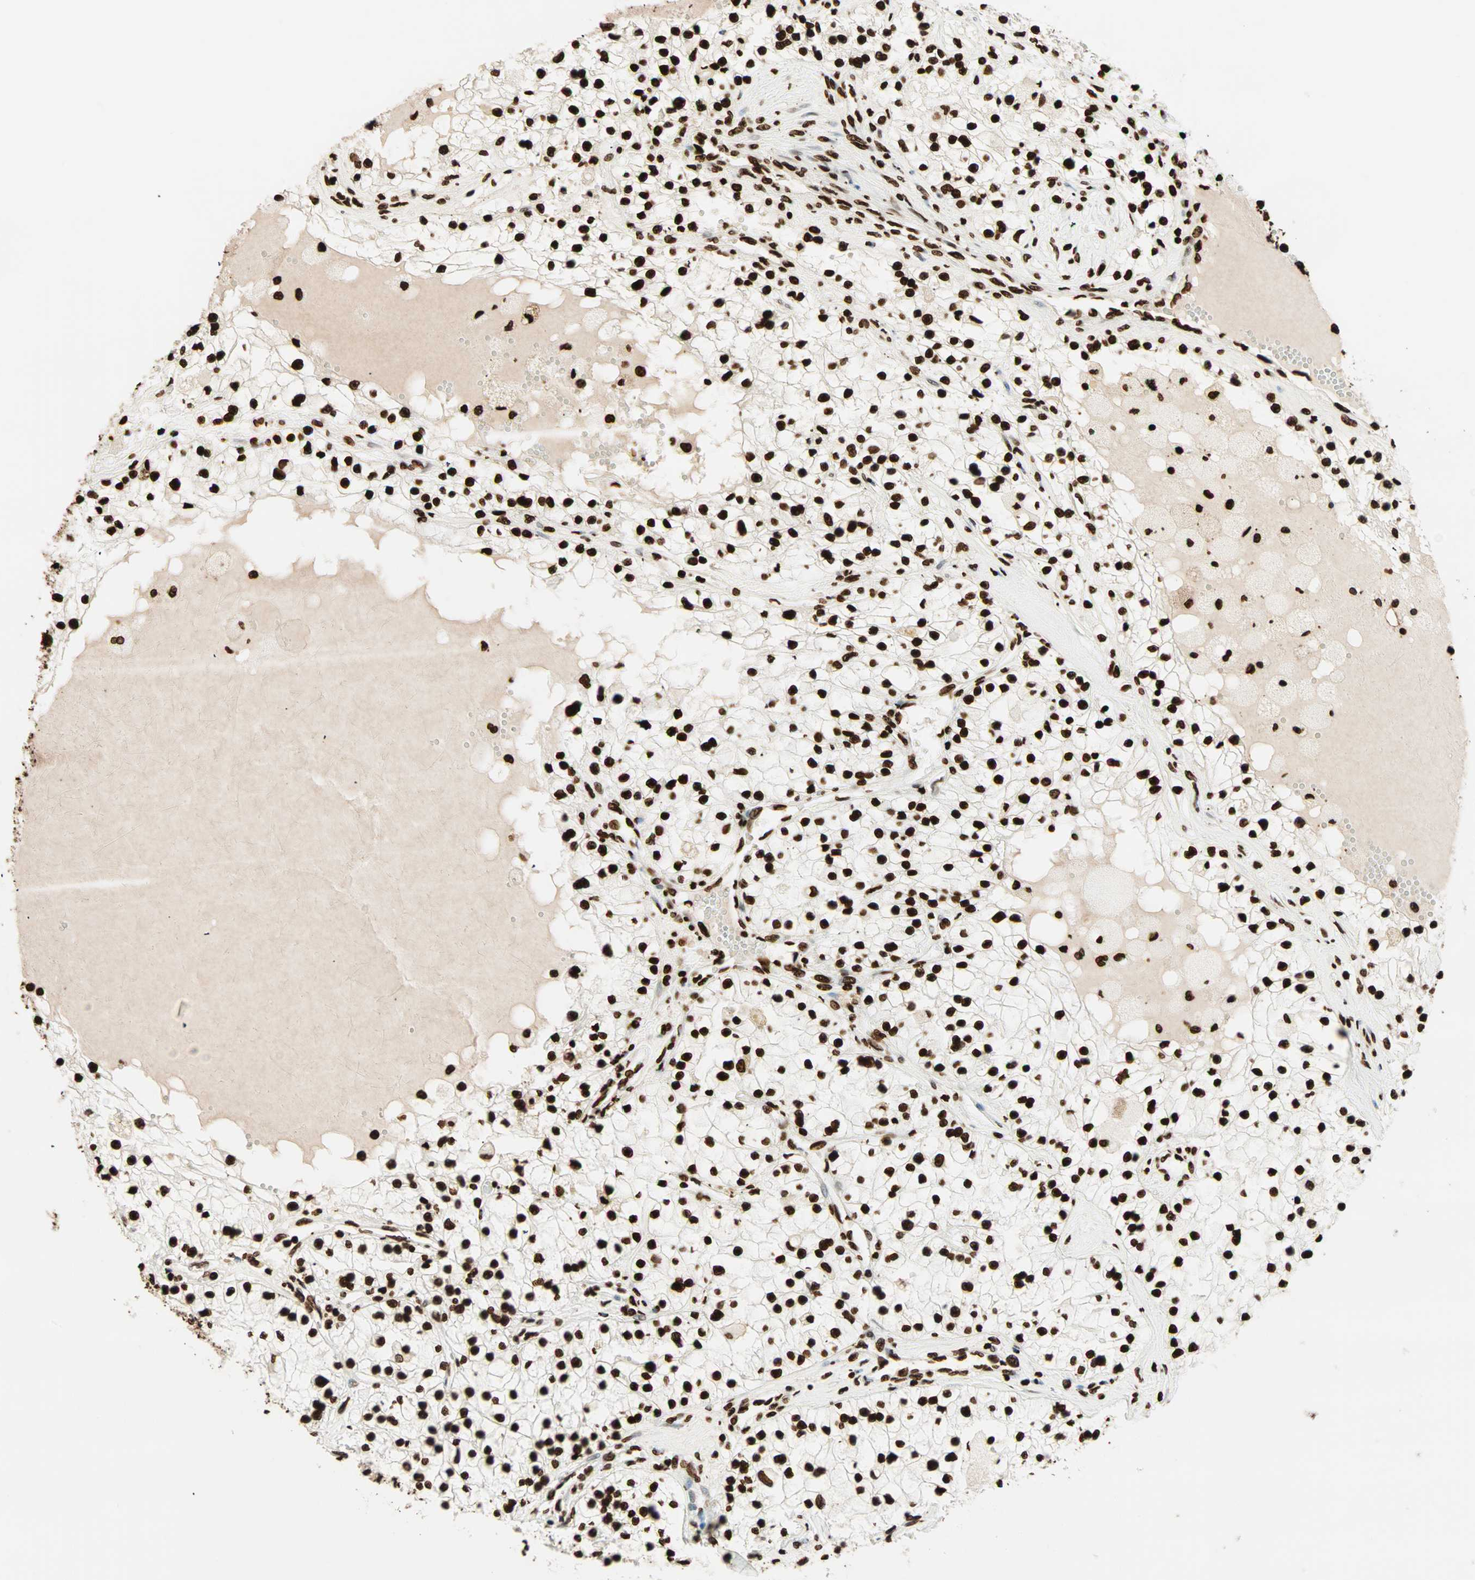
{"staining": {"intensity": "strong", "quantity": ">75%", "location": "nuclear"}, "tissue": "renal cancer", "cell_type": "Tumor cells", "image_type": "cancer", "snomed": [{"axis": "morphology", "description": "Adenocarcinoma, NOS"}, {"axis": "topography", "description": "Kidney"}], "caption": "Immunohistochemical staining of human renal cancer (adenocarcinoma) shows high levels of strong nuclear protein staining in about >75% of tumor cells.", "gene": "GLI2", "patient": {"sex": "male", "age": 68}}